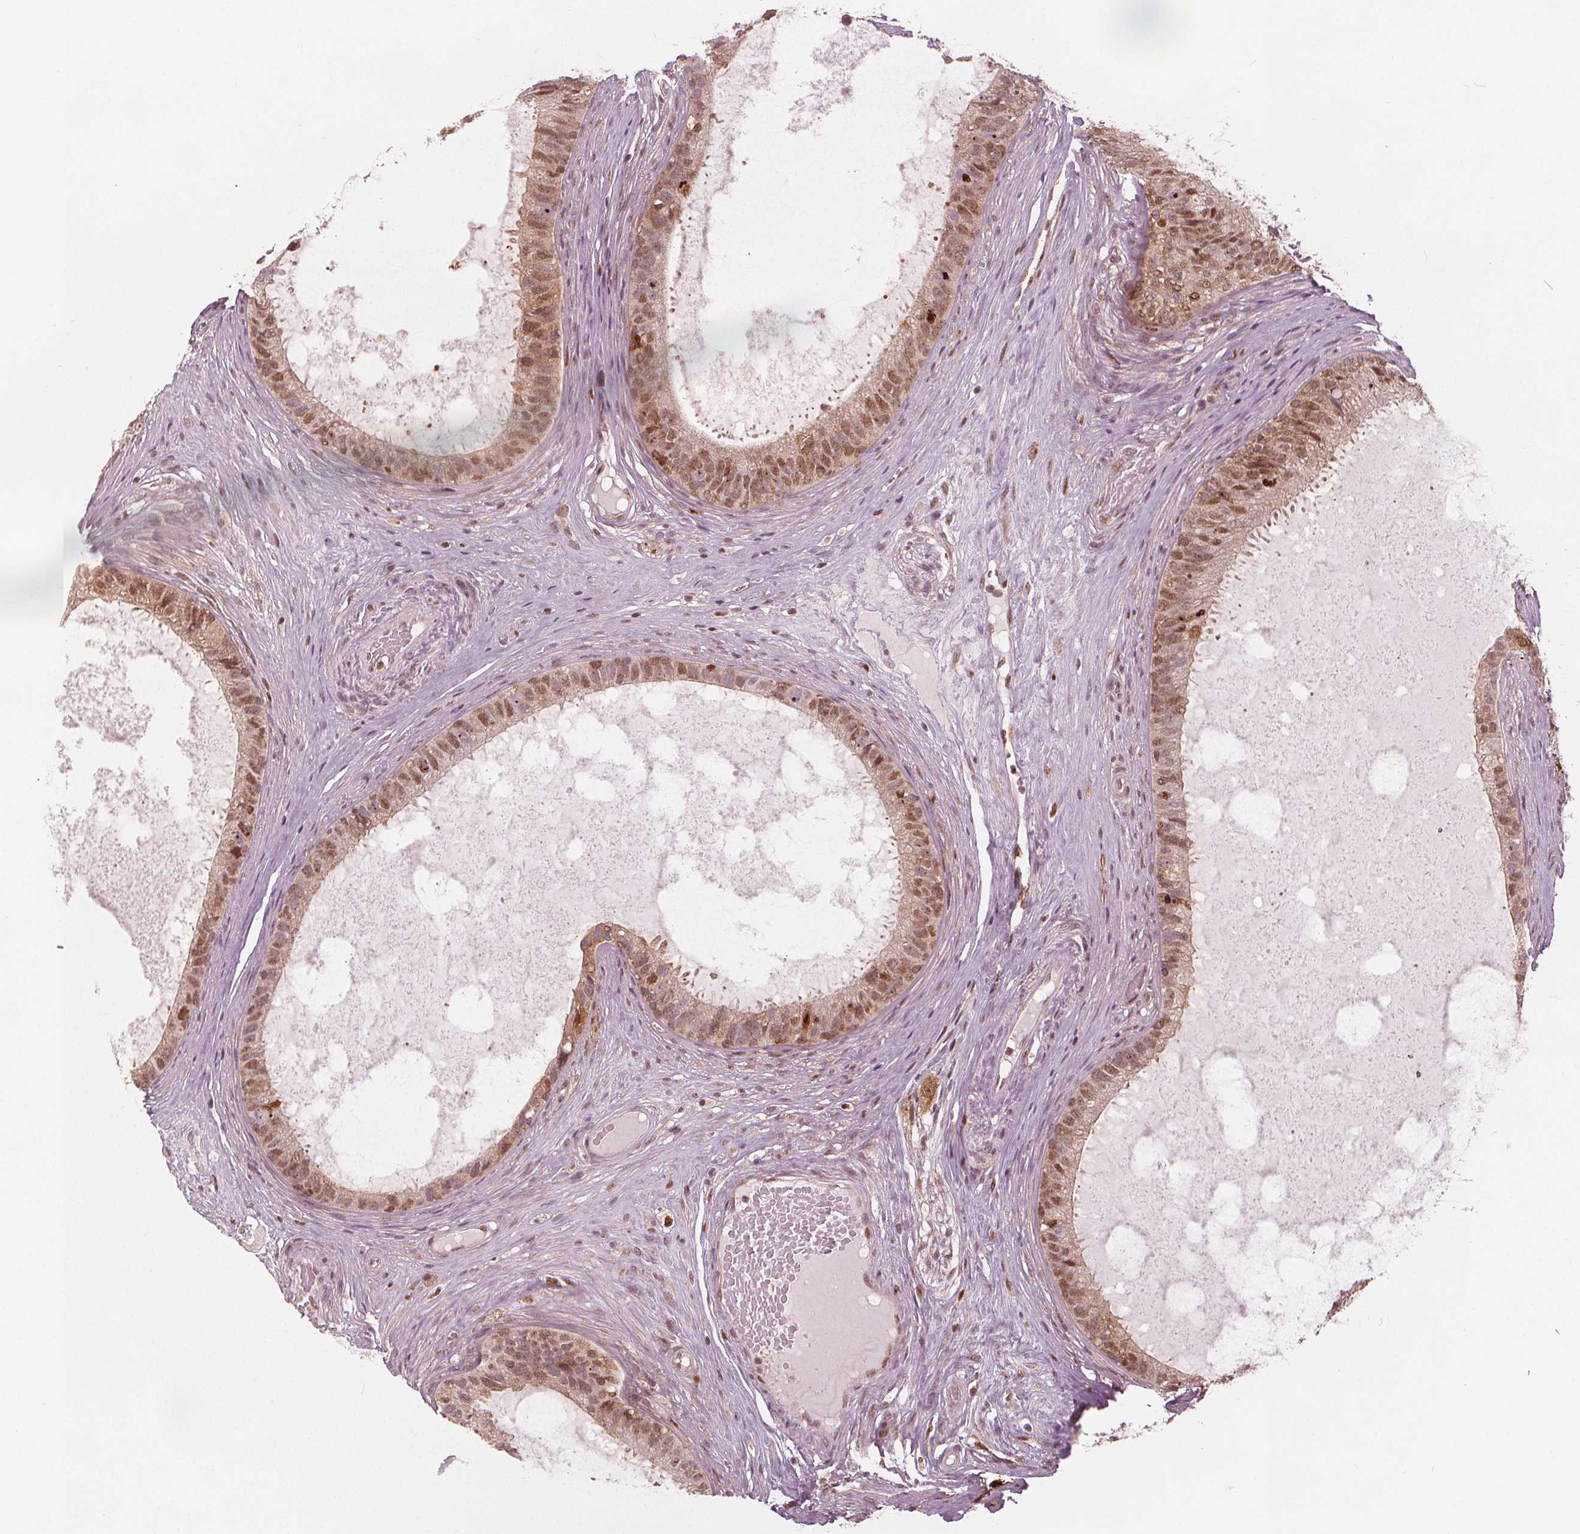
{"staining": {"intensity": "moderate", "quantity": ">75%", "location": "cytoplasmic/membranous,nuclear"}, "tissue": "epididymis", "cell_type": "Glandular cells", "image_type": "normal", "snomed": [{"axis": "morphology", "description": "Normal tissue, NOS"}, {"axis": "topography", "description": "Epididymis"}], "caption": "Immunohistochemical staining of normal epididymis shows >75% levels of moderate cytoplasmic/membranous,nuclear protein staining in approximately >75% of glandular cells.", "gene": "SQSTM1", "patient": {"sex": "male", "age": 59}}